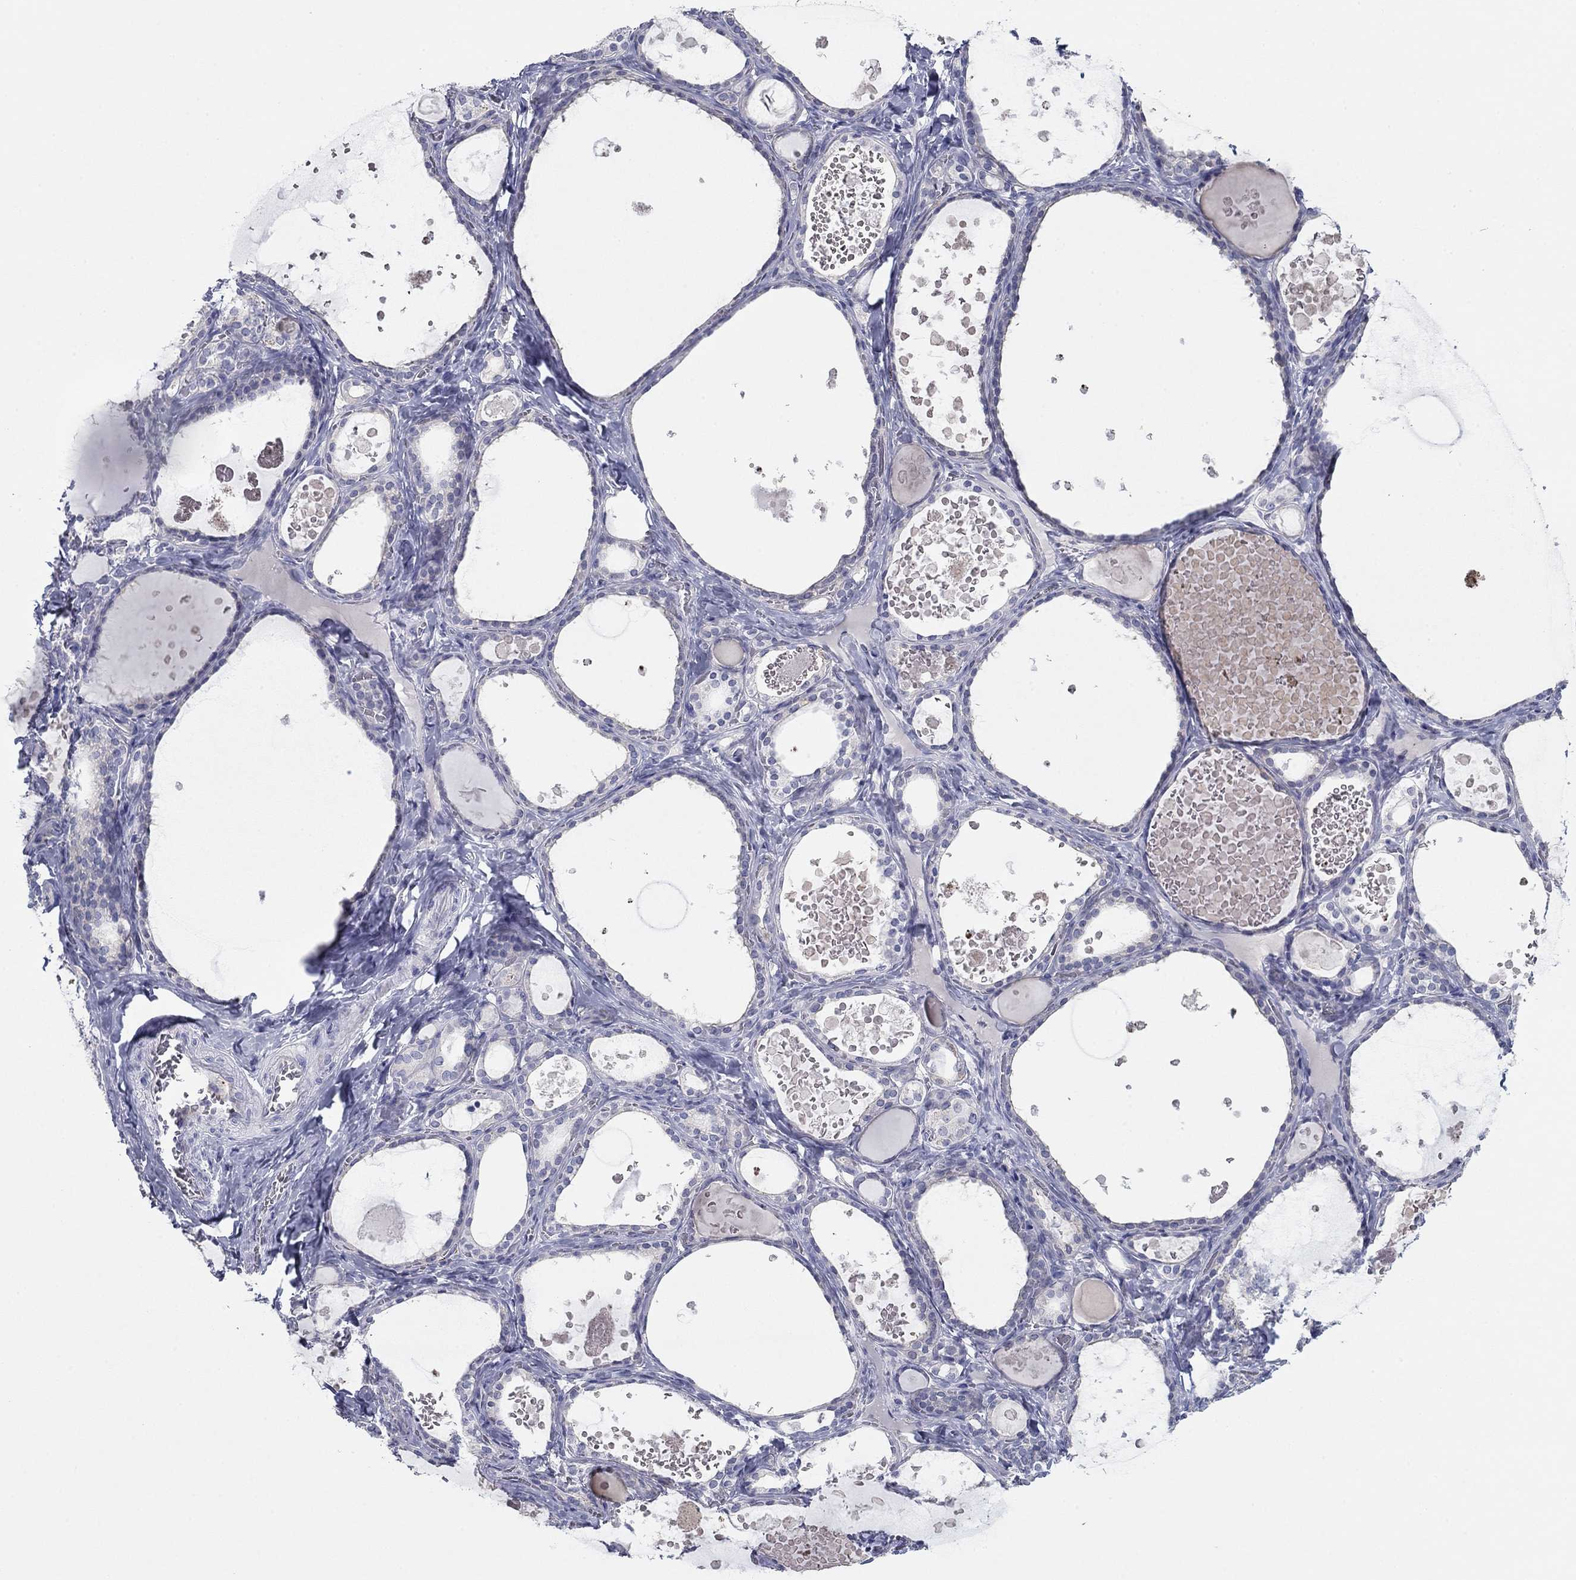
{"staining": {"intensity": "negative", "quantity": "none", "location": "none"}, "tissue": "thyroid gland", "cell_type": "Glandular cells", "image_type": "normal", "snomed": [{"axis": "morphology", "description": "Normal tissue, NOS"}, {"axis": "topography", "description": "Thyroid gland"}], "caption": "IHC of unremarkable human thyroid gland displays no expression in glandular cells. Nuclei are stained in blue.", "gene": "PLS1", "patient": {"sex": "female", "age": 56}}